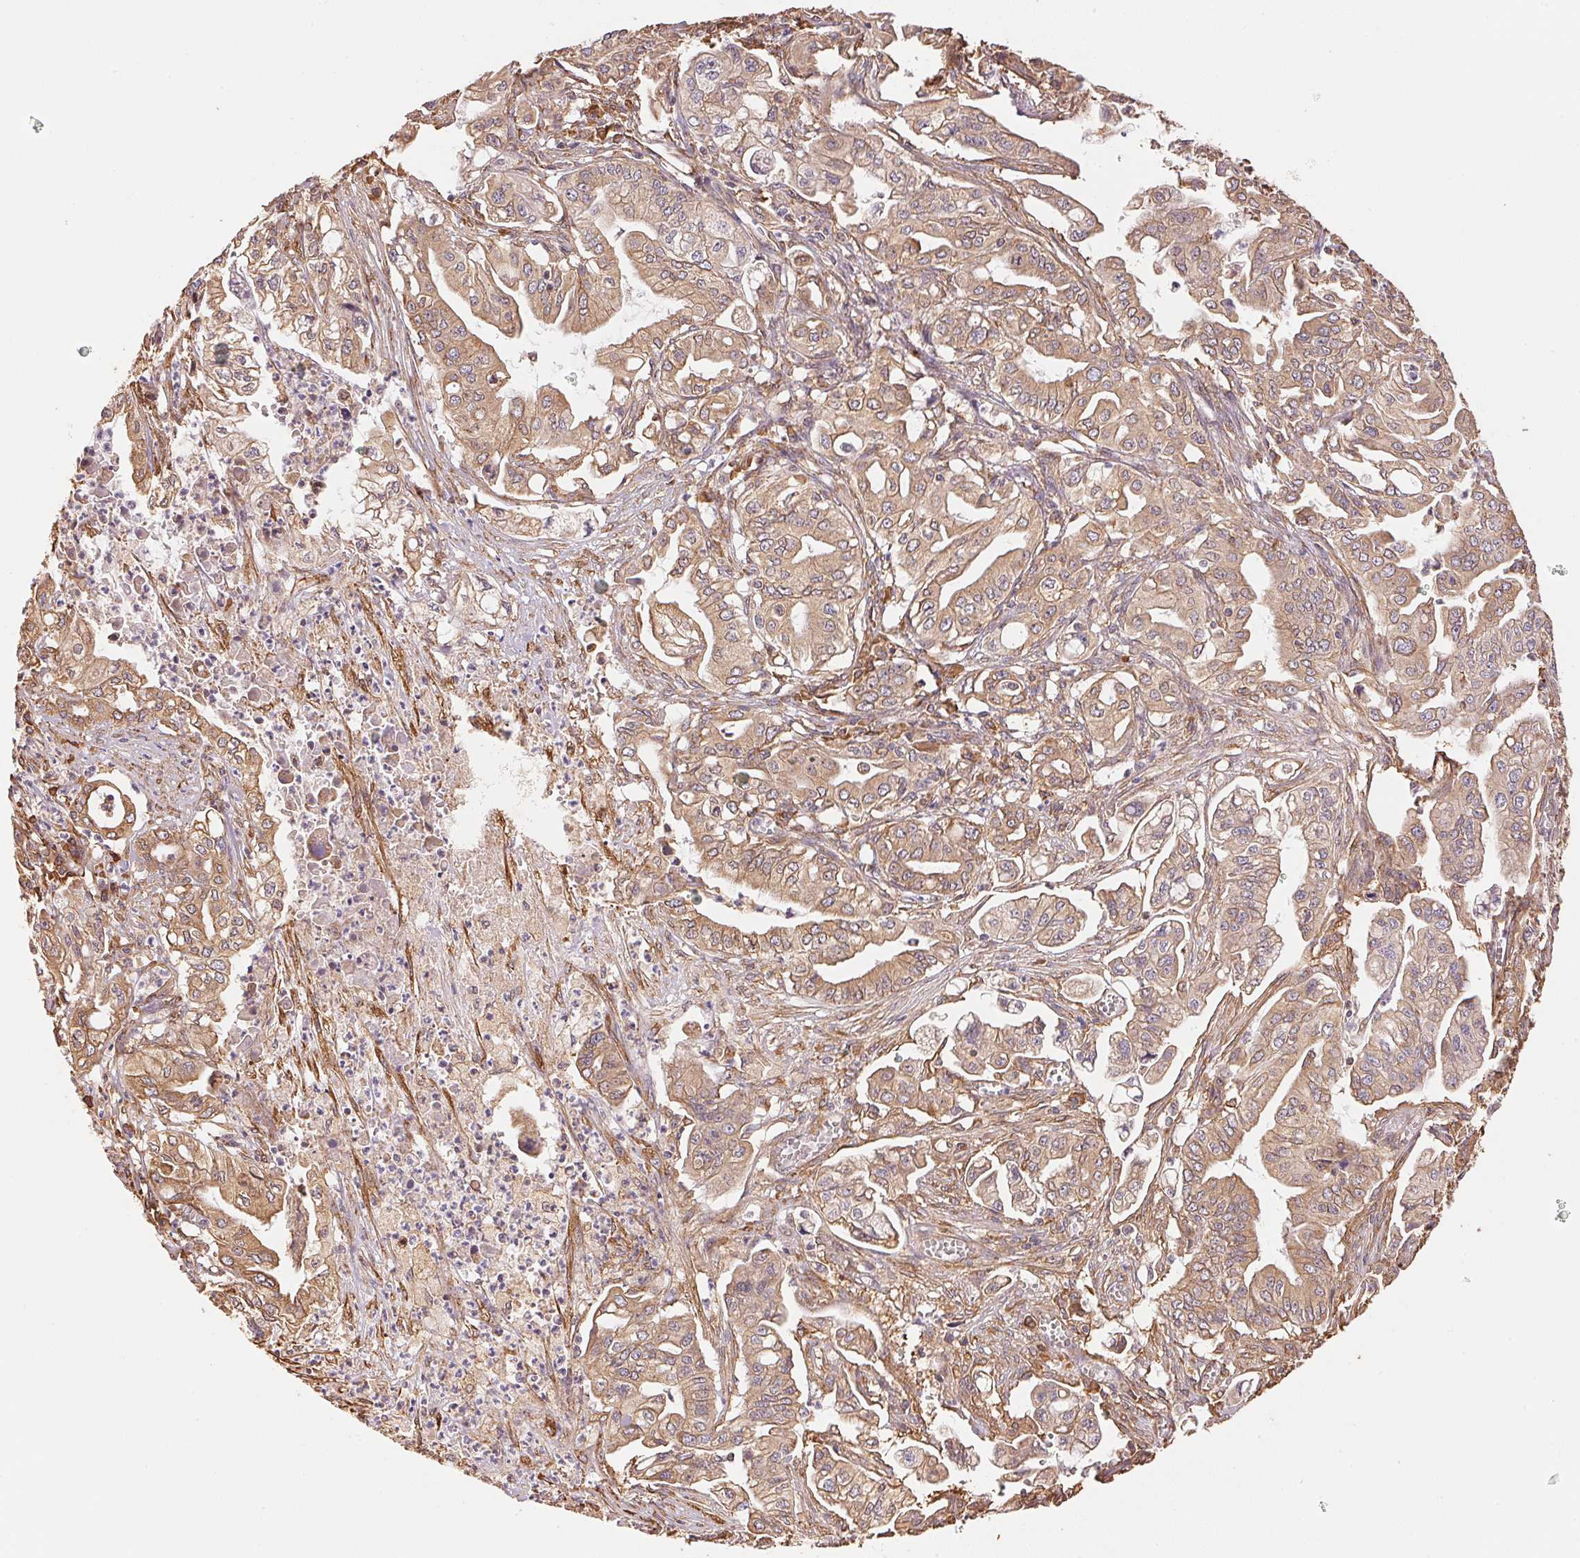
{"staining": {"intensity": "weak", "quantity": ">75%", "location": "cytoplasmic/membranous"}, "tissue": "pancreatic cancer", "cell_type": "Tumor cells", "image_type": "cancer", "snomed": [{"axis": "morphology", "description": "Adenocarcinoma, NOS"}, {"axis": "topography", "description": "Pancreas"}], "caption": "Immunohistochemical staining of human adenocarcinoma (pancreatic) reveals low levels of weak cytoplasmic/membranous staining in approximately >75% of tumor cells.", "gene": "C6orf163", "patient": {"sex": "male", "age": 68}}